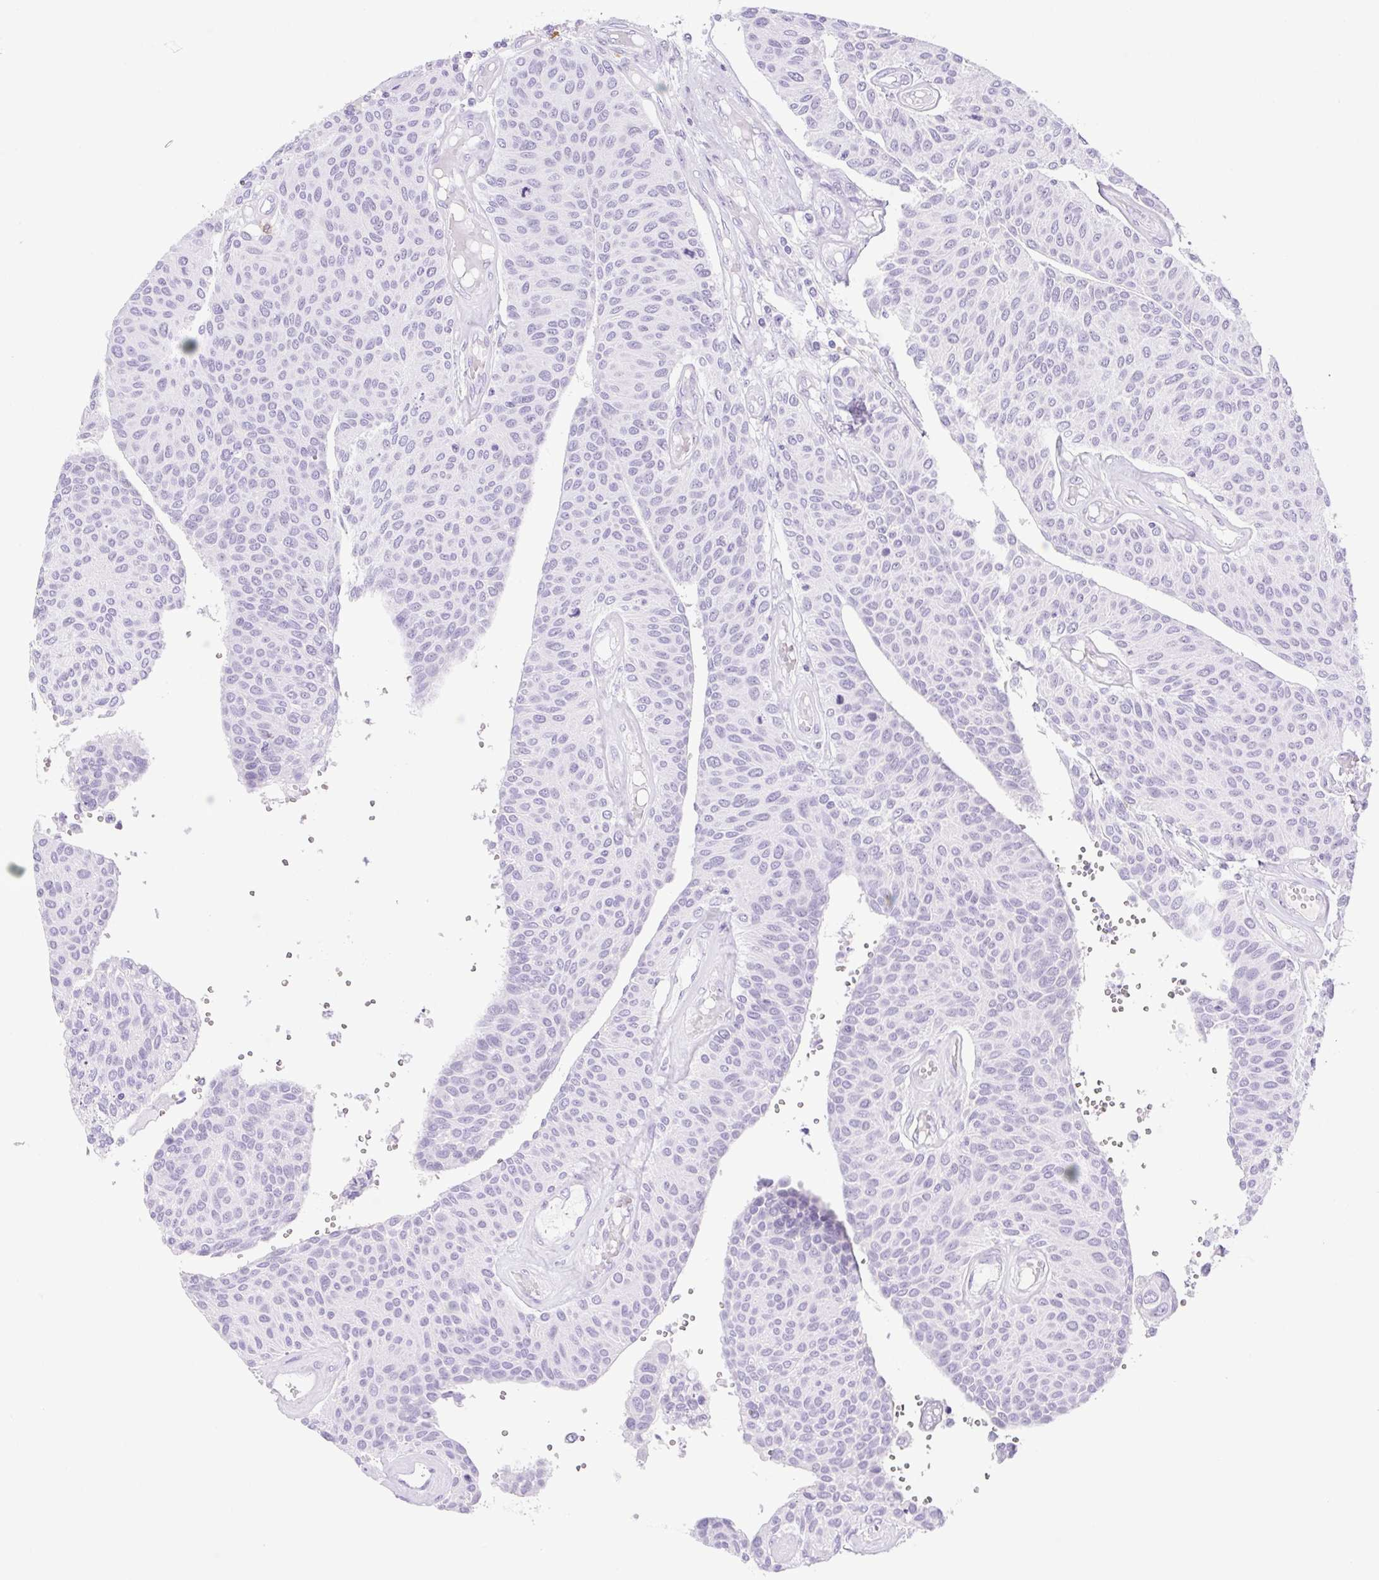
{"staining": {"intensity": "negative", "quantity": "none", "location": "none"}, "tissue": "urothelial cancer", "cell_type": "Tumor cells", "image_type": "cancer", "snomed": [{"axis": "morphology", "description": "Urothelial carcinoma, NOS"}, {"axis": "topography", "description": "Urinary bladder"}], "caption": "This is a photomicrograph of immunohistochemistry (IHC) staining of transitional cell carcinoma, which shows no staining in tumor cells.", "gene": "PAPPA2", "patient": {"sex": "male", "age": 55}}